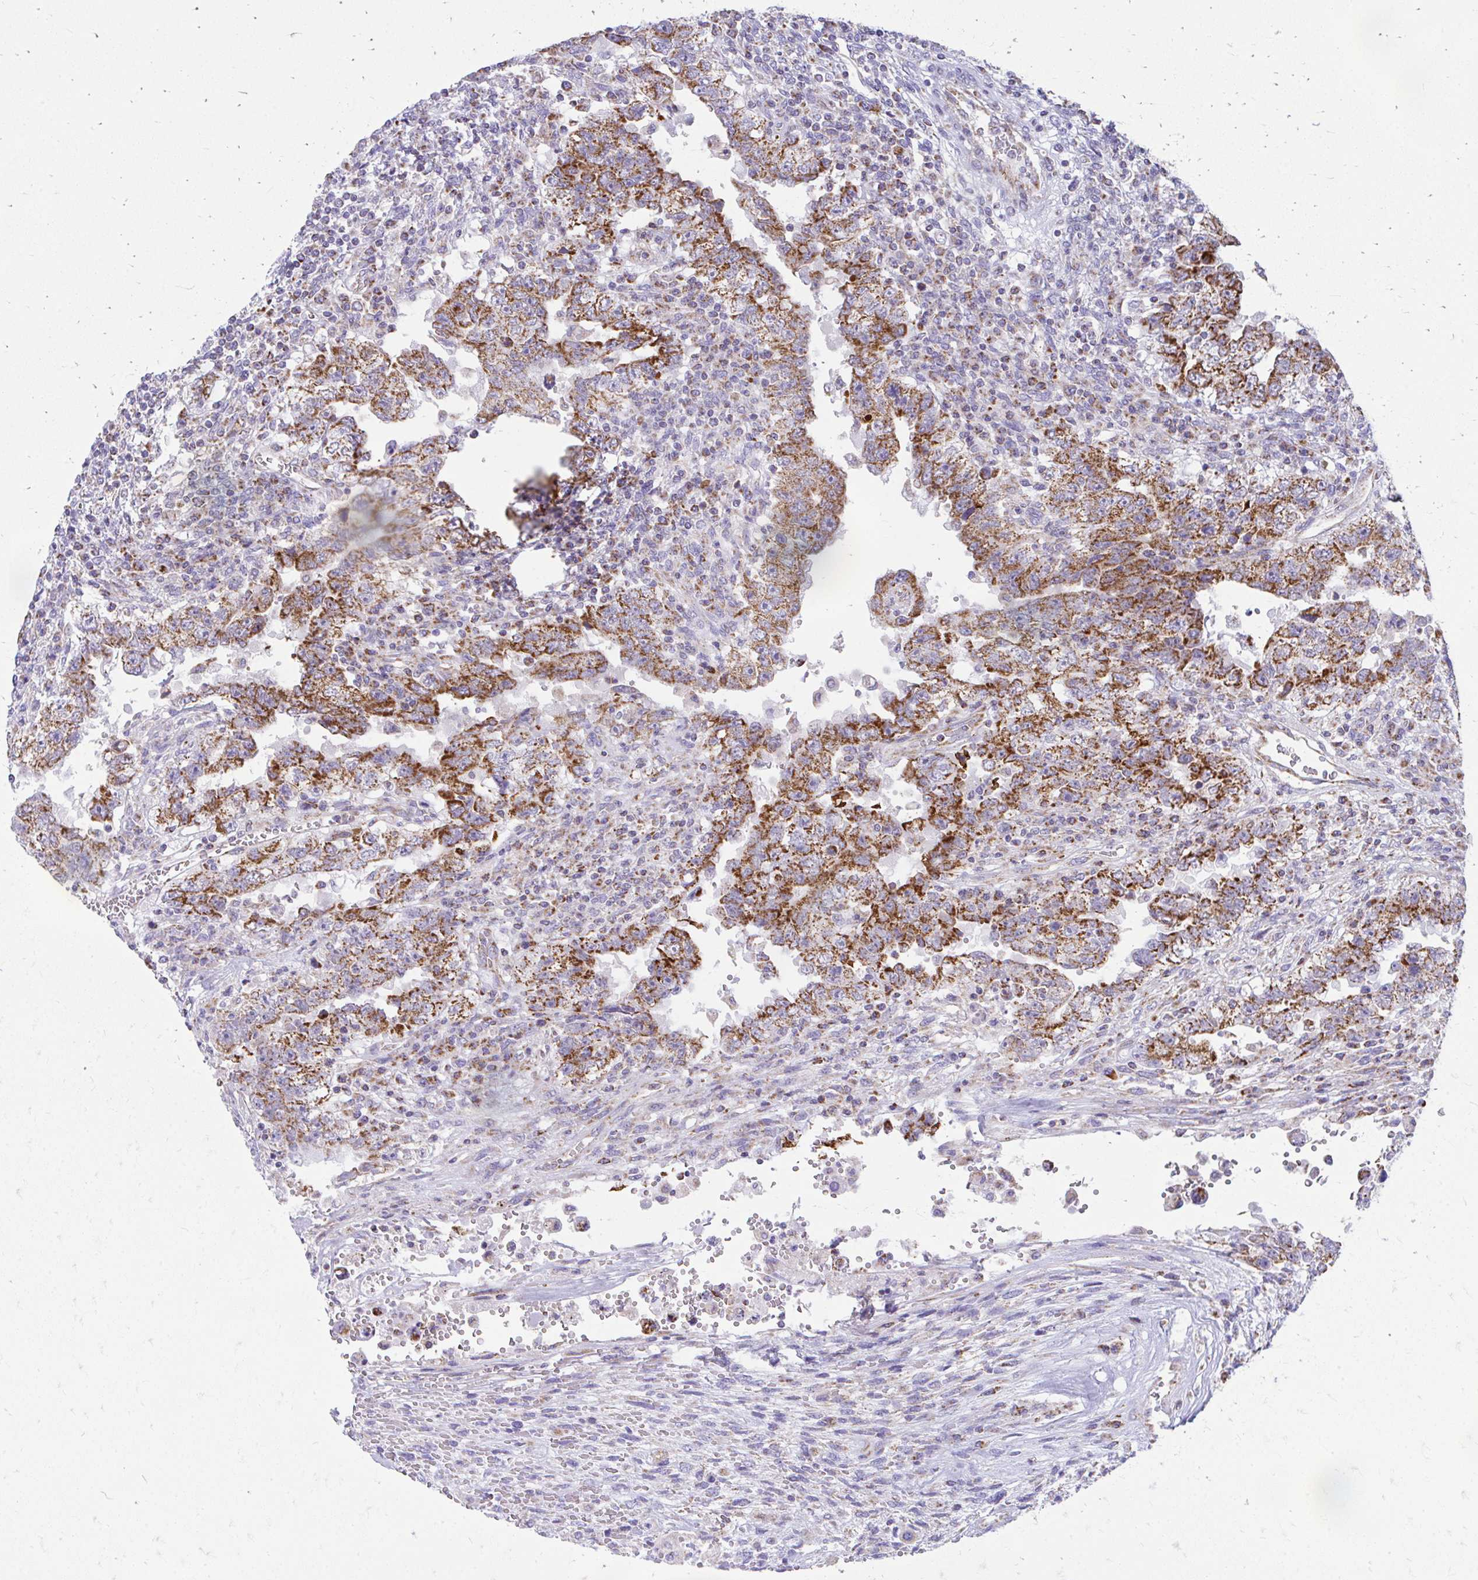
{"staining": {"intensity": "strong", "quantity": ">75%", "location": "cytoplasmic/membranous"}, "tissue": "testis cancer", "cell_type": "Tumor cells", "image_type": "cancer", "snomed": [{"axis": "morphology", "description": "Carcinoma, Embryonal, NOS"}, {"axis": "topography", "description": "Testis"}], "caption": "Protein expression analysis of human embryonal carcinoma (testis) reveals strong cytoplasmic/membranous staining in approximately >75% of tumor cells. The staining was performed using DAB to visualize the protein expression in brown, while the nuclei were stained in blue with hematoxylin (Magnification: 20x).", "gene": "MRPL19", "patient": {"sex": "male", "age": 26}}